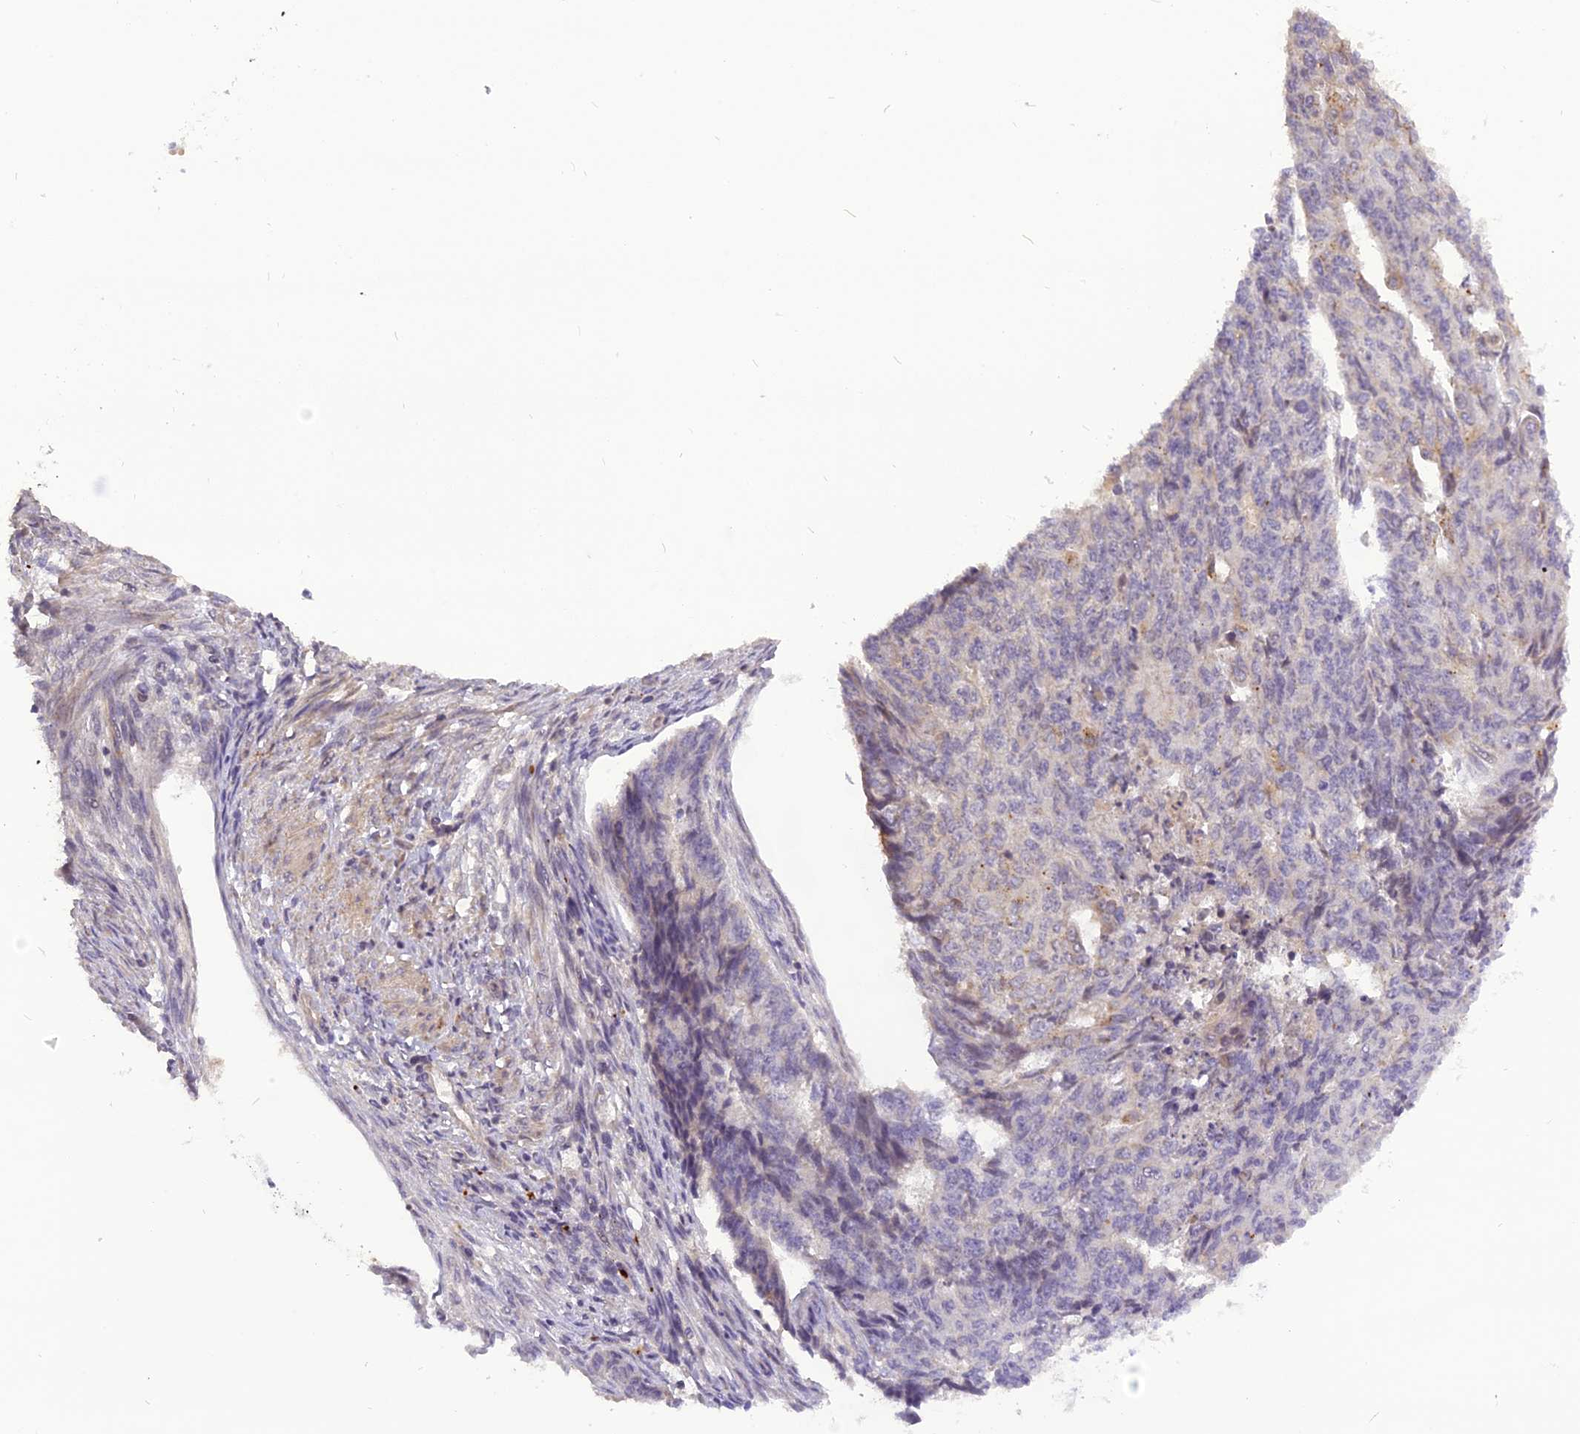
{"staining": {"intensity": "weak", "quantity": "<25%", "location": "cytoplasmic/membranous"}, "tissue": "endometrial cancer", "cell_type": "Tumor cells", "image_type": "cancer", "snomed": [{"axis": "morphology", "description": "Adenocarcinoma, NOS"}, {"axis": "topography", "description": "Endometrium"}], "caption": "This is an IHC histopathology image of human endometrial cancer (adenocarcinoma). There is no positivity in tumor cells.", "gene": "FNIP2", "patient": {"sex": "female", "age": 32}}